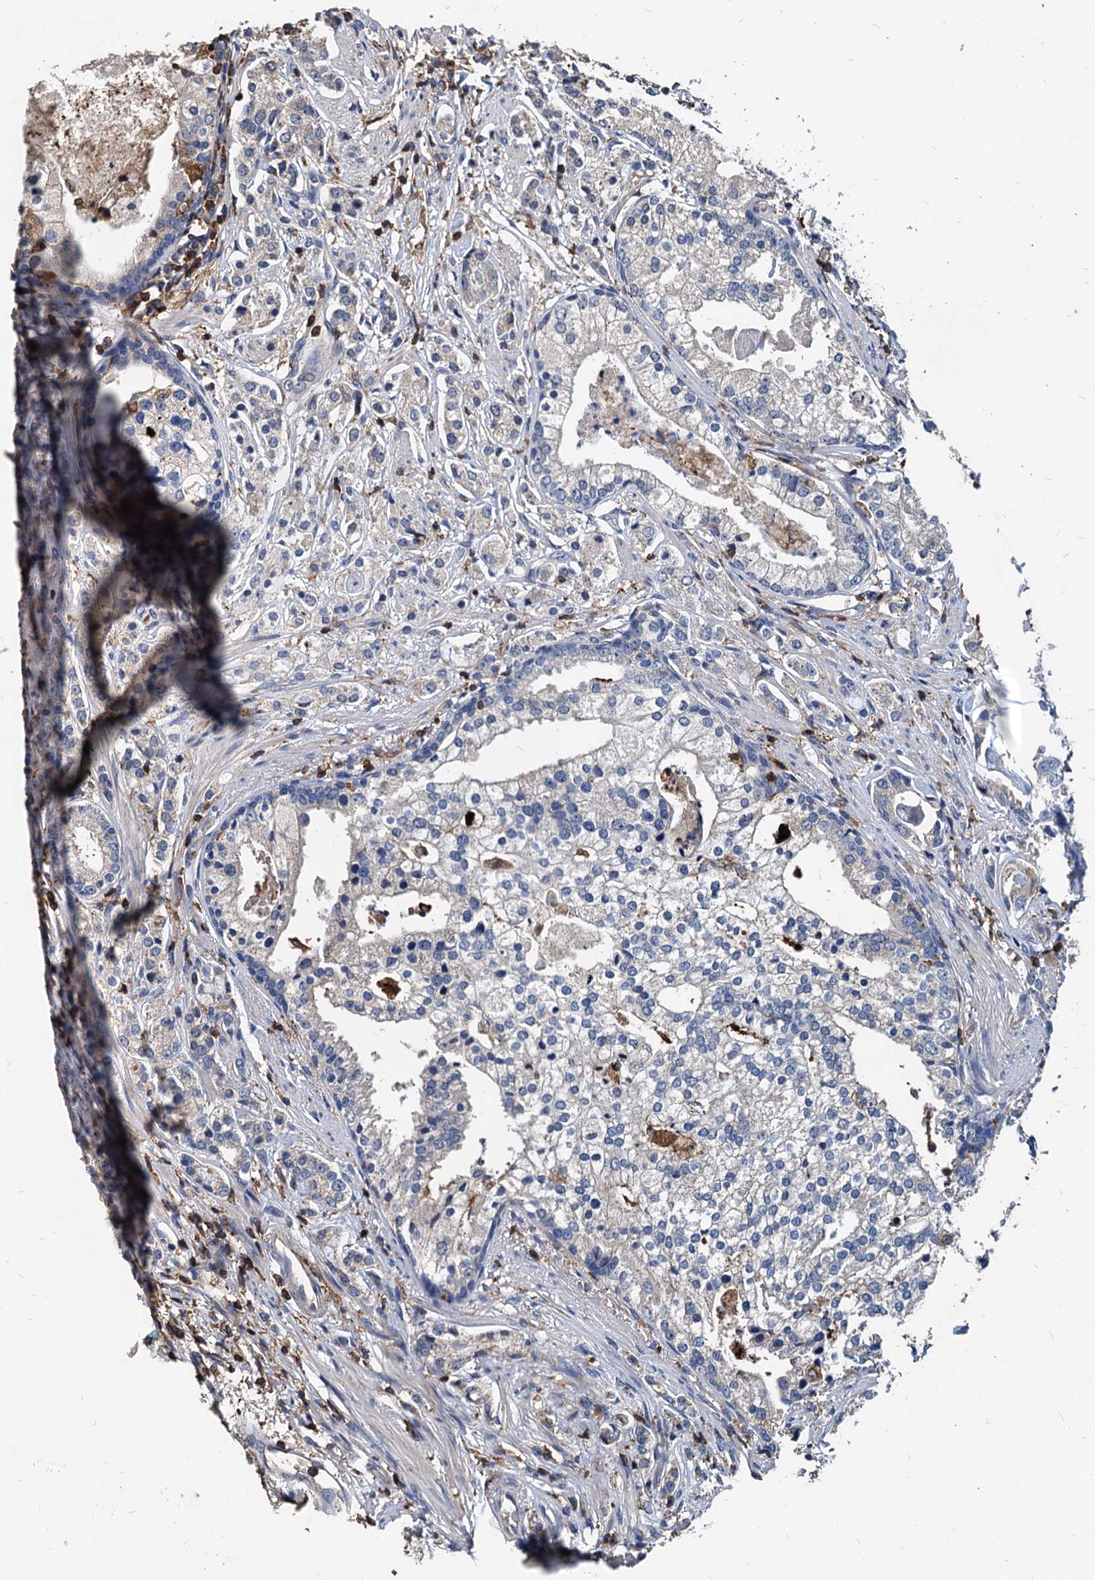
{"staining": {"intensity": "weak", "quantity": "<25%", "location": "cytoplasmic/membranous"}, "tissue": "prostate cancer", "cell_type": "Tumor cells", "image_type": "cancer", "snomed": [{"axis": "morphology", "description": "Adenocarcinoma, High grade"}, {"axis": "topography", "description": "Prostate"}], "caption": "Tumor cells are negative for brown protein staining in adenocarcinoma (high-grade) (prostate).", "gene": "LCP2", "patient": {"sex": "male", "age": 69}}